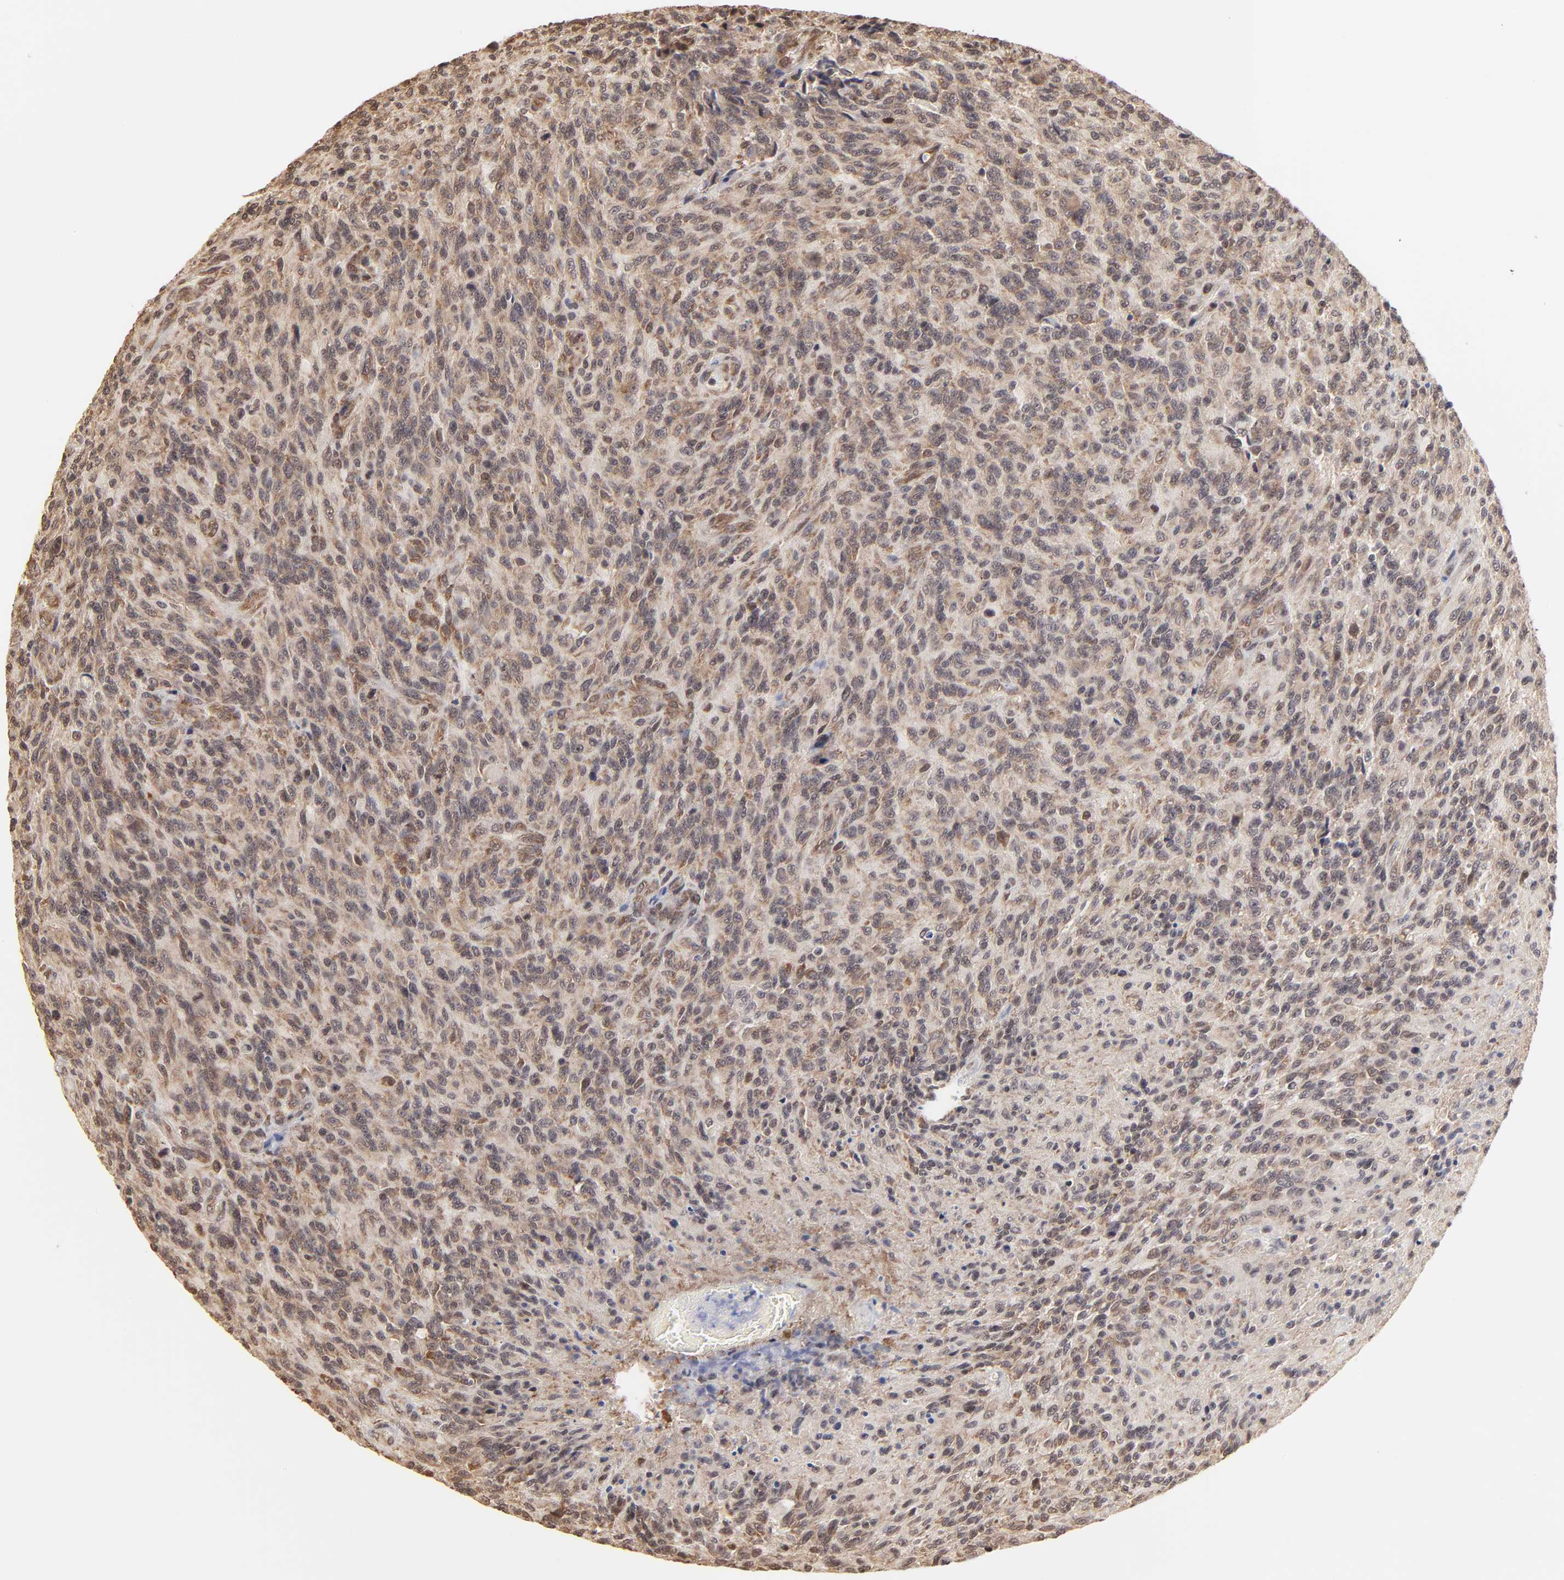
{"staining": {"intensity": "weak", "quantity": ">75%", "location": "nuclear"}, "tissue": "glioma", "cell_type": "Tumor cells", "image_type": "cancer", "snomed": [{"axis": "morphology", "description": "Normal tissue, NOS"}, {"axis": "morphology", "description": "Glioma, malignant, High grade"}, {"axis": "topography", "description": "Cerebral cortex"}], "caption": "This image exhibits immunohistochemistry staining of human glioma, with low weak nuclear expression in about >75% of tumor cells.", "gene": "BRPF1", "patient": {"sex": "male", "age": 56}}